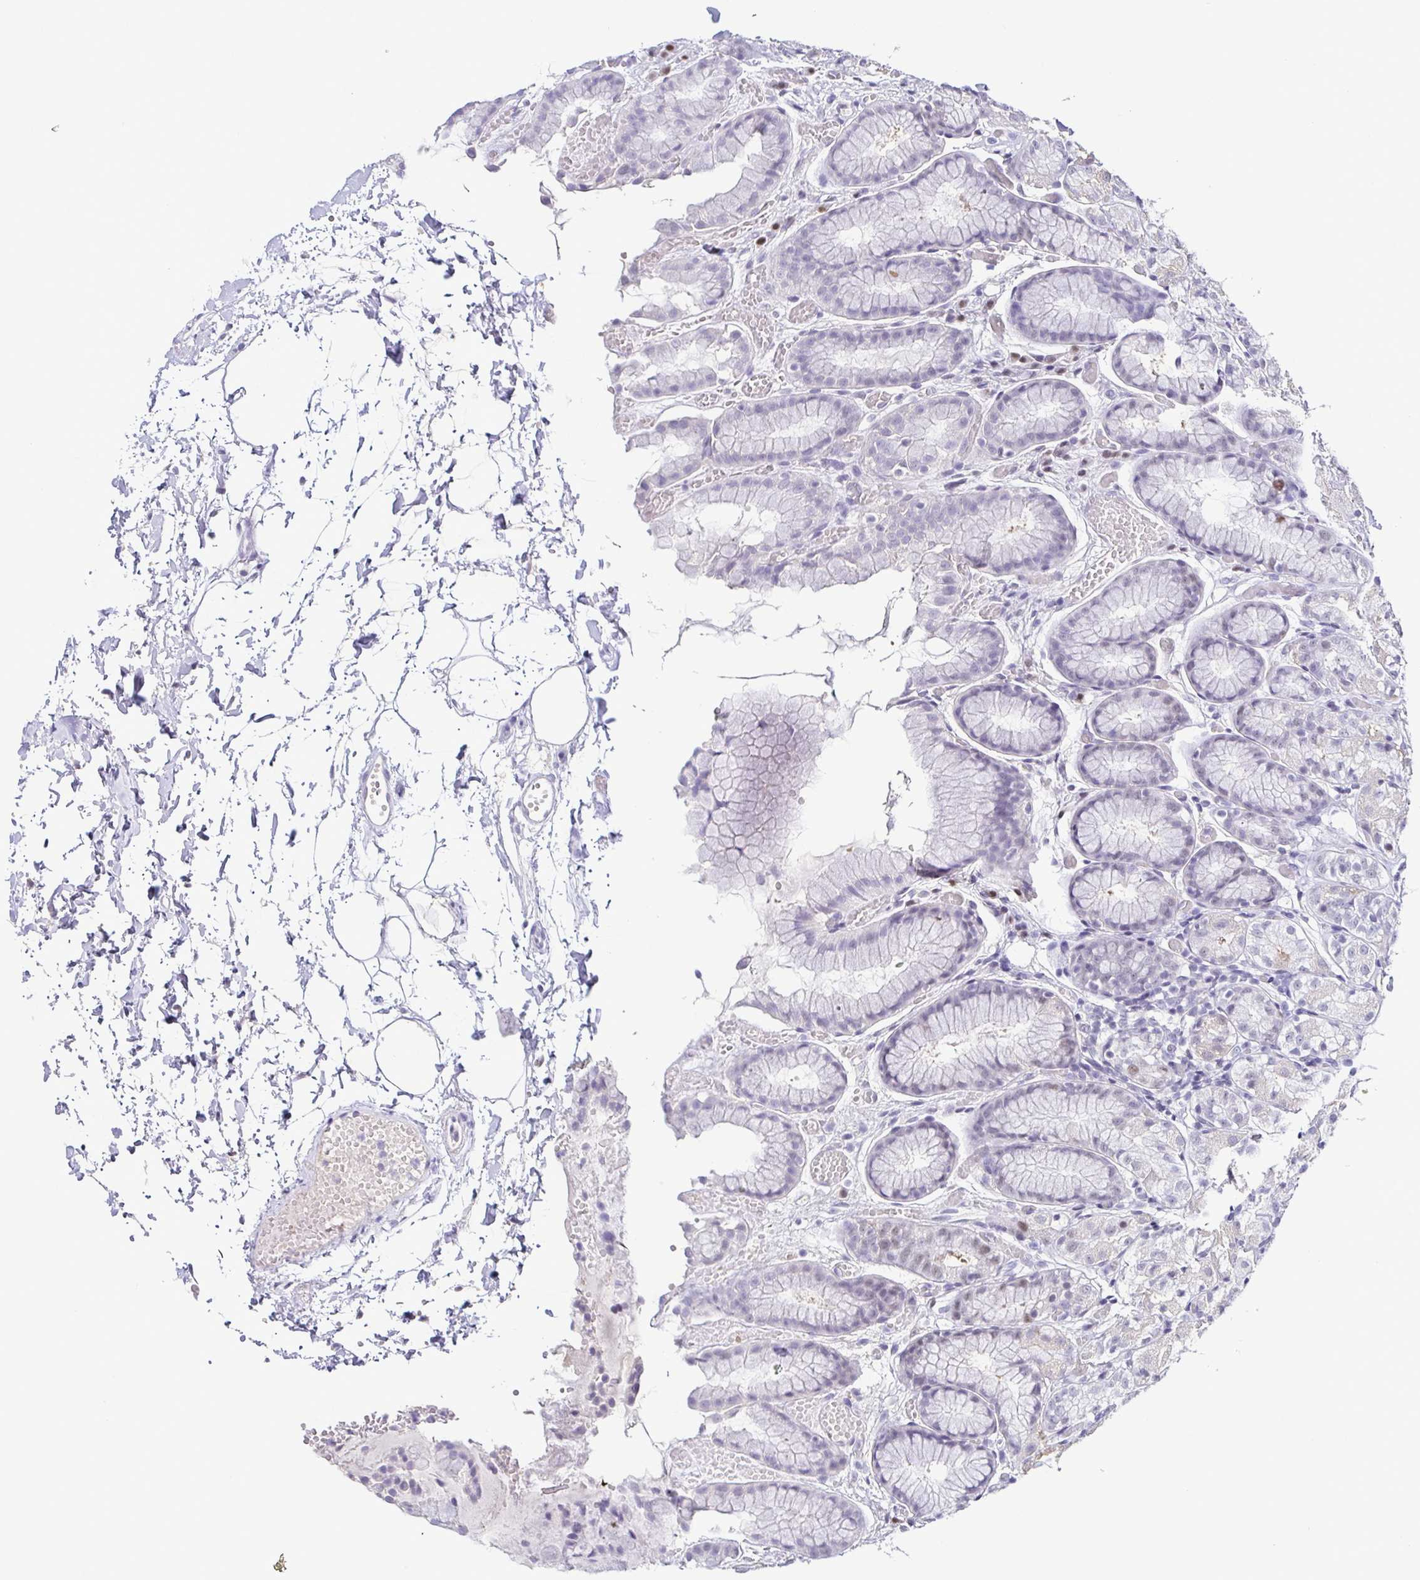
{"staining": {"intensity": "moderate", "quantity": "<25%", "location": "nuclear"}, "tissue": "stomach", "cell_type": "Glandular cells", "image_type": "normal", "snomed": [{"axis": "morphology", "description": "Normal tissue, NOS"}, {"axis": "topography", "description": "Stomach"}], "caption": "Protein analysis of normal stomach reveals moderate nuclear expression in about <25% of glandular cells.", "gene": "TCF3", "patient": {"sex": "male", "age": 70}}